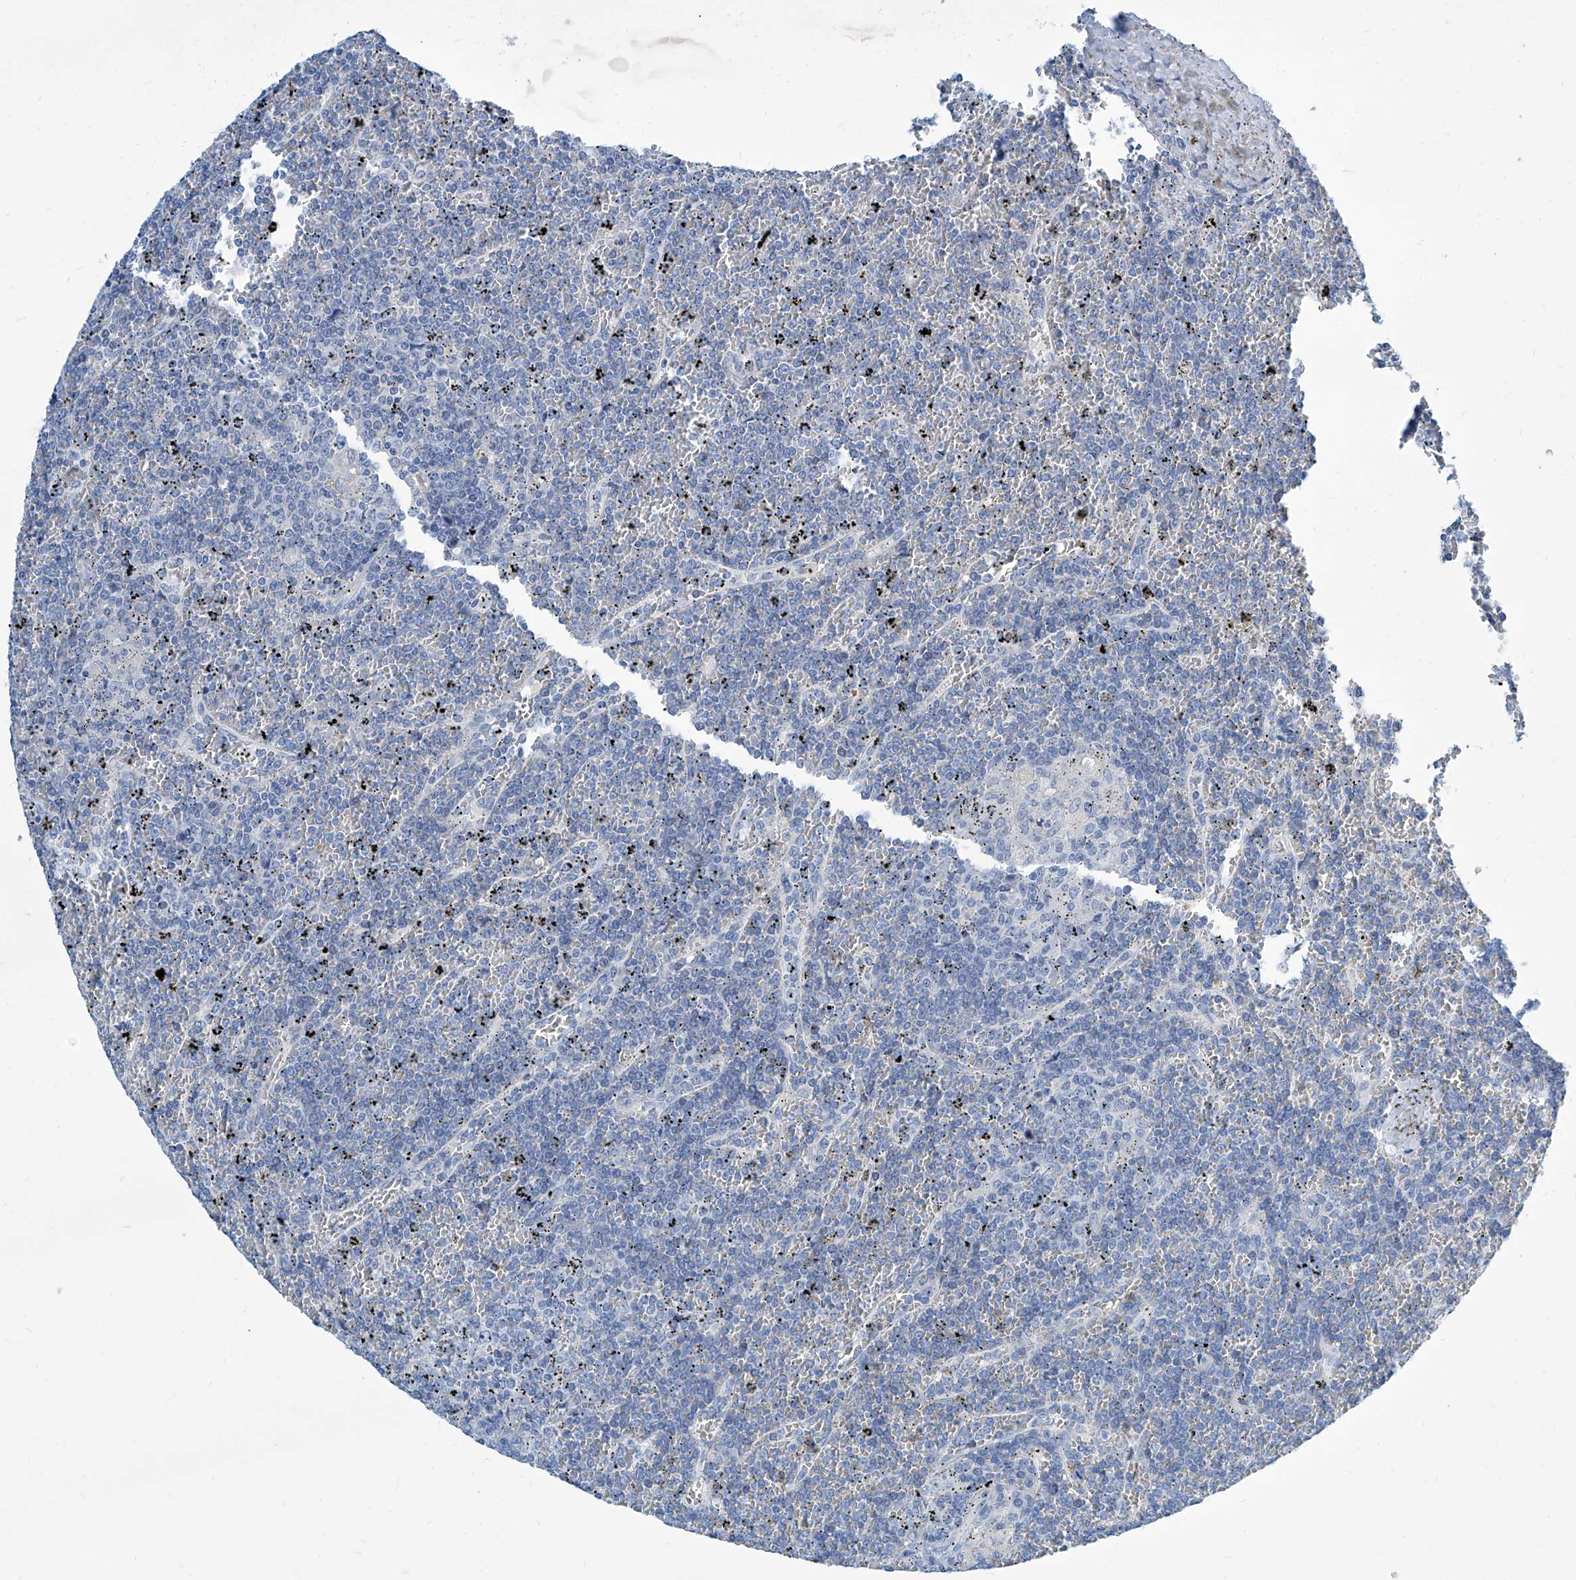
{"staining": {"intensity": "negative", "quantity": "none", "location": "none"}, "tissue": "lymphoma", "cell_type": "Tumor cells", "image_type": "cancer", "snomed": [{"axis": "morphology", "description": "Malignant lymphoma, non-Hodgkin's type, Low grade"}, {"axis": "topography", "description": "Spleen"}], "caption": "An IHC image of lymphoma is shown. There is no staining in tumor cells of lymphoma.", "gene": "ZNF519", "patient": {"sex": "female", "age": 19}}